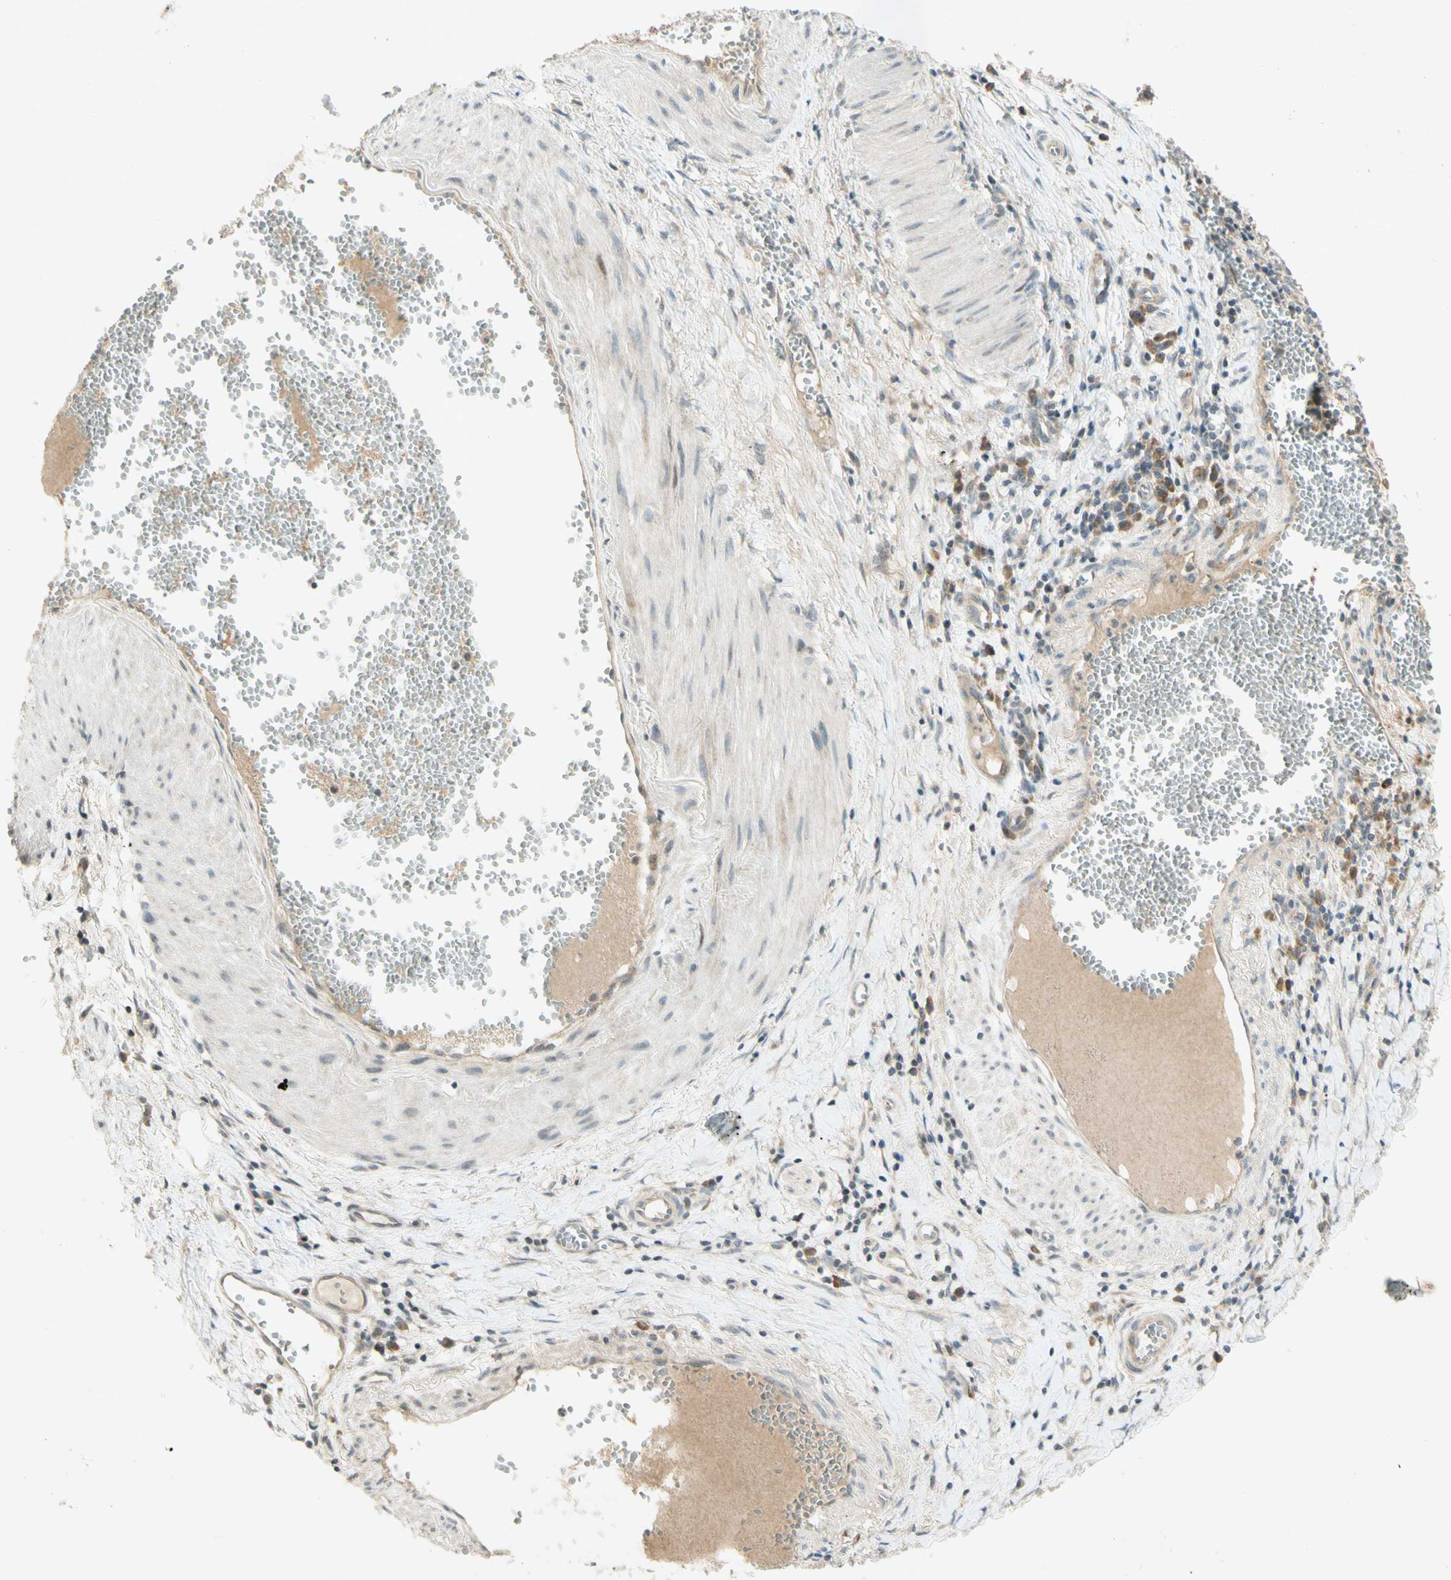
{"staining": {"intensity": "moderate", "quantity": "25%-75%", "location": "cytoplasmic/membranous"}, "tissue": "stomach cancer", "cell_type": "Tumor cells", "image_type": "cancer", "snomed": [{"axis": "morphology", "description": "Adenocarcinoma, NOS"}, {"axis": "topography", "description": "Stomach, lower"}], "caption": "This is an image of IHC staining of stomach cancer (adenocarcinoma), which shows moderate positivity in the cytoplasmic/membranous of tumor cells.", "gene": "ETF1", "patient": {"sex": "male", "age": 77}}